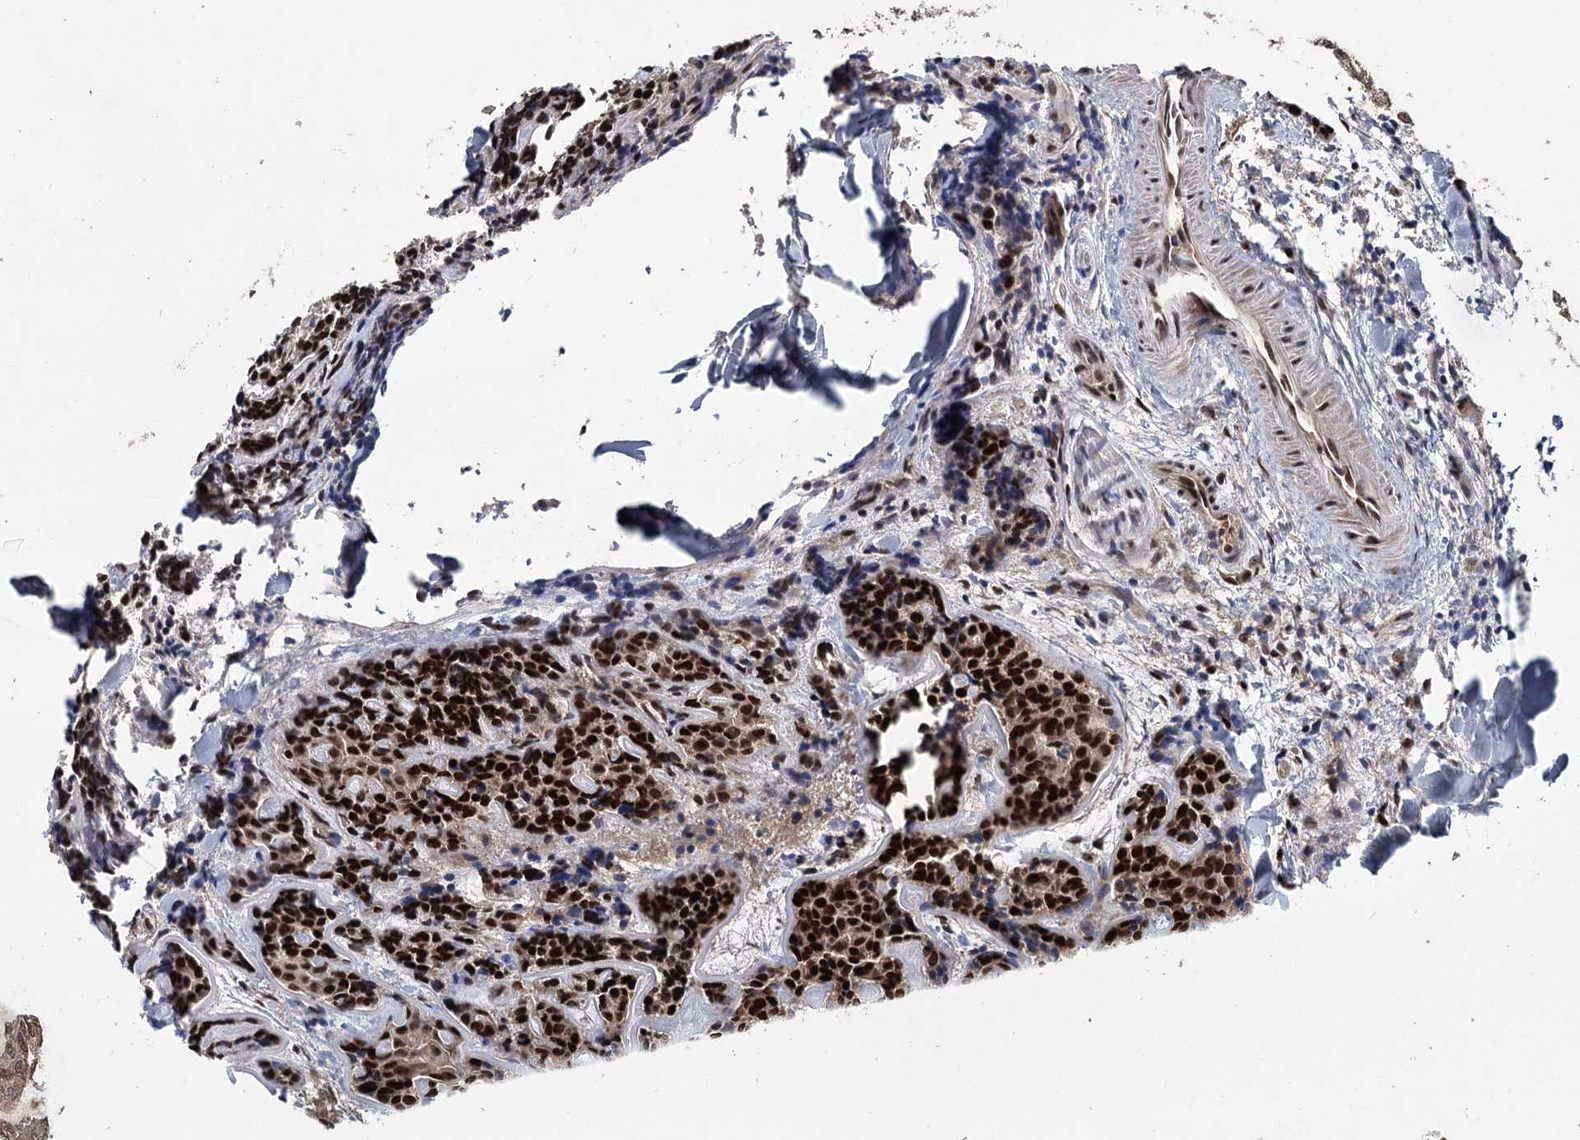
{"staining": {"intensity": "strong", "quantity": ">75%", "location": "nuclear"}, "tissue": "head and neck cancer", "cell_type": "Tumor cells", "image_type": "cancer", "snomed": [{"axis": "morphology", "description": "Adenocarcinoma, NOS"}, {"axis": "topography", "description": "Salivary gland"}, {"axis": "topography", "description": "Head-Neck"}], "caption": "Immunohistochemical staining of adenocarcinoma (head and neck) exhibits strong nuclear protein expression in approximately >75% of tumor cells.", "gene": "MYG1", "patient": {"sex": "female", "age": 63}}